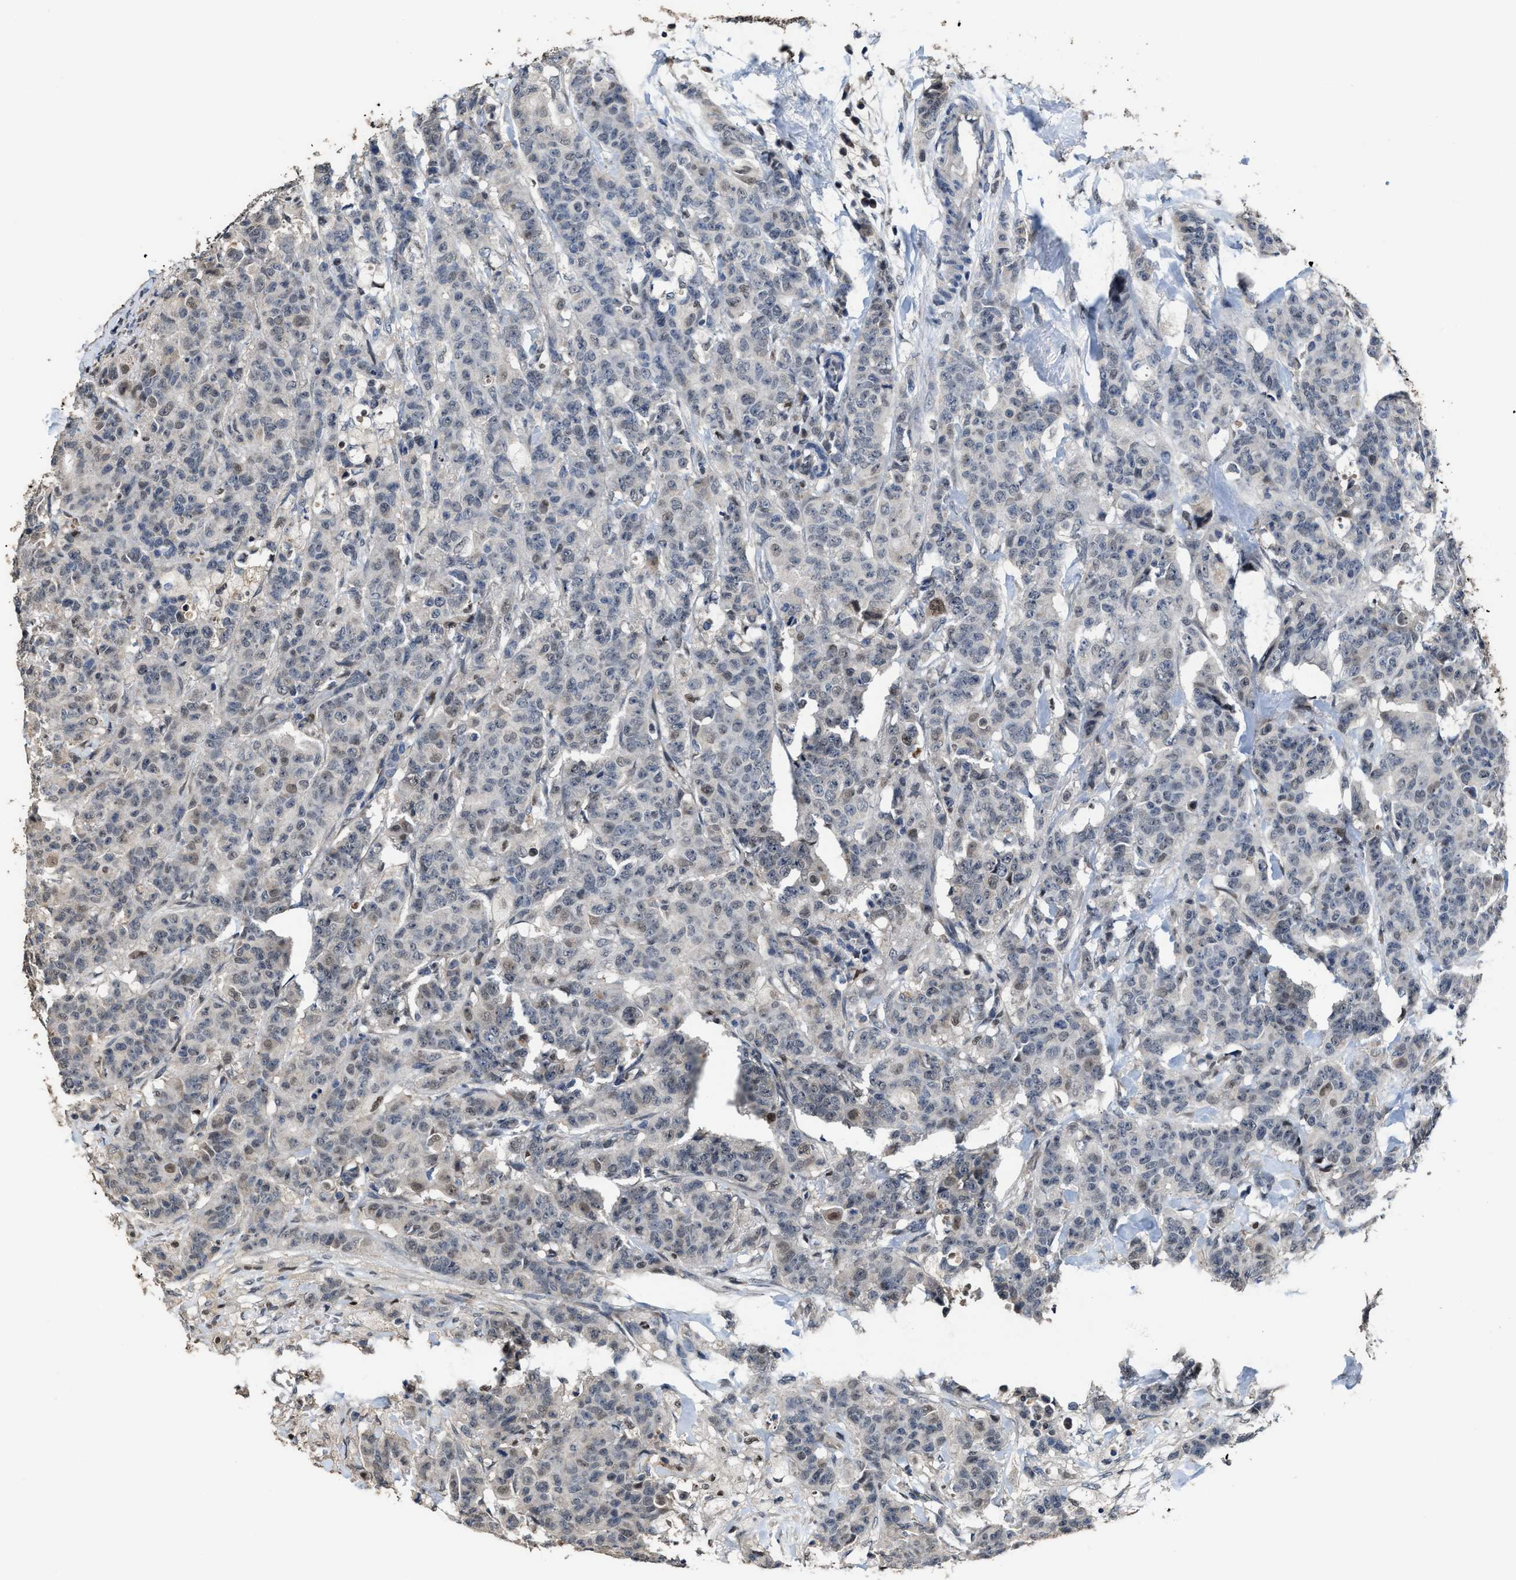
{"staining": {"intensity": "weak", "quantity": "<25%", "location": "nuclear"}, "tissue": "breast cancer", "cell_type": "Tumor cells", "image_type": "cancer", "snomed": [{"axis": "morphology", "description": "Normal tissue, NOS"}, {"axis": "morphology", "description": "Duct carcinoma"}, {"axis": "topography", "description": "Breast"}], "caption": "Immunohistochemical staining of human invasive ductal carcinoma (breast) exhibits no significant staining in tumor cells.", "gene": "ZNF20", "patient": {"sex": "female", "age": 40}}